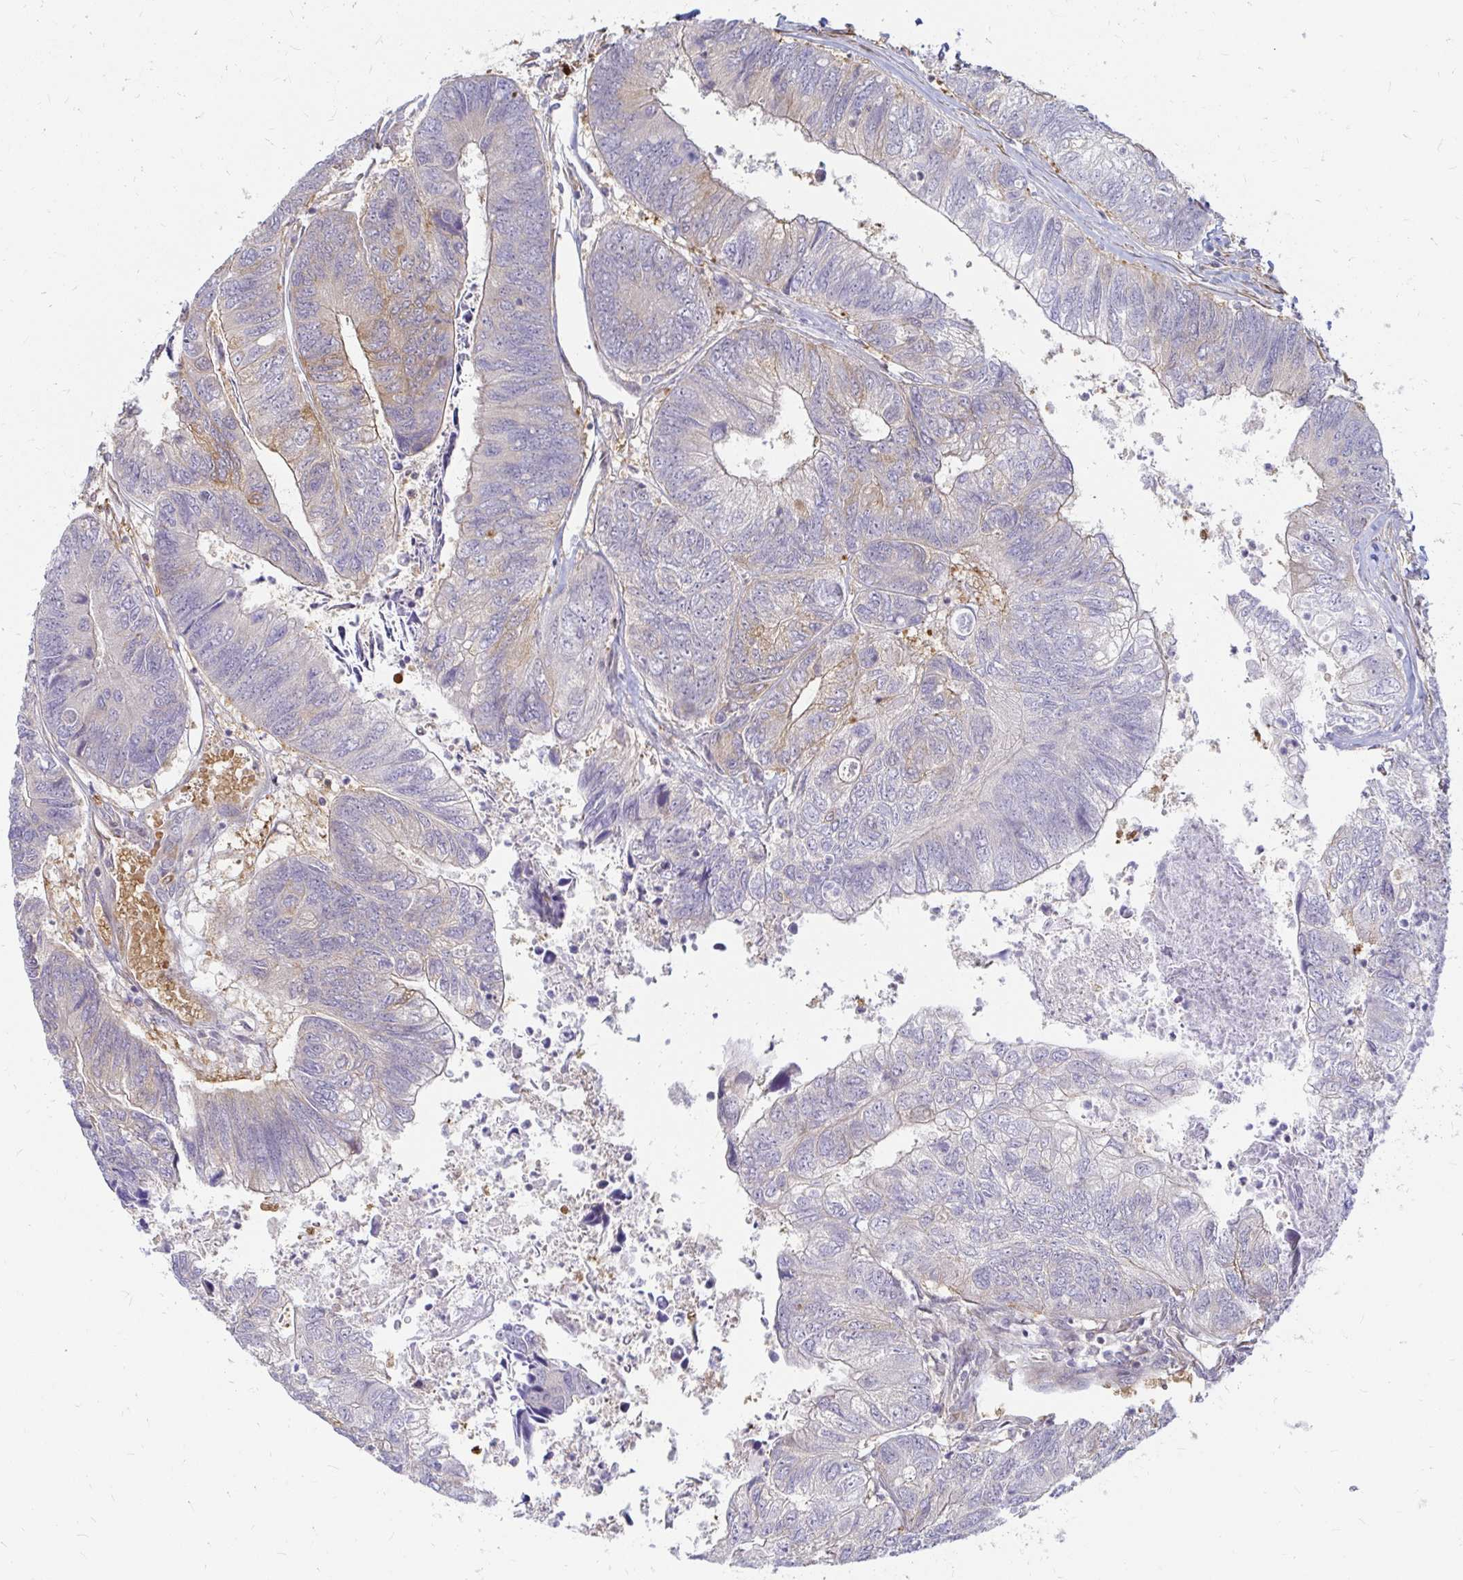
{"staining": {"intensity": "moderate", "quantity": "<25%", "location": "cytoplasmic/membranous"}, "tissue": "colorectal cancer", "cell_type": "Tumor cells", "image_type": "cancer", "snomed": [{"axis": "morphology", "description": "Adenocarcinoma, NOS"}, {"axis": "topography", "description": "Colon"}], "caption": "Immunohistochemical staining of human colorectal cancer reveals low levels of moderate cytoplasmic/membranous protein expression in approximately <25% of tumor cells. (Brightfield microscopy of DAB IHC at high magnification).", "gene": "CAST", "patient": {"sex": "female", "age": 67}}